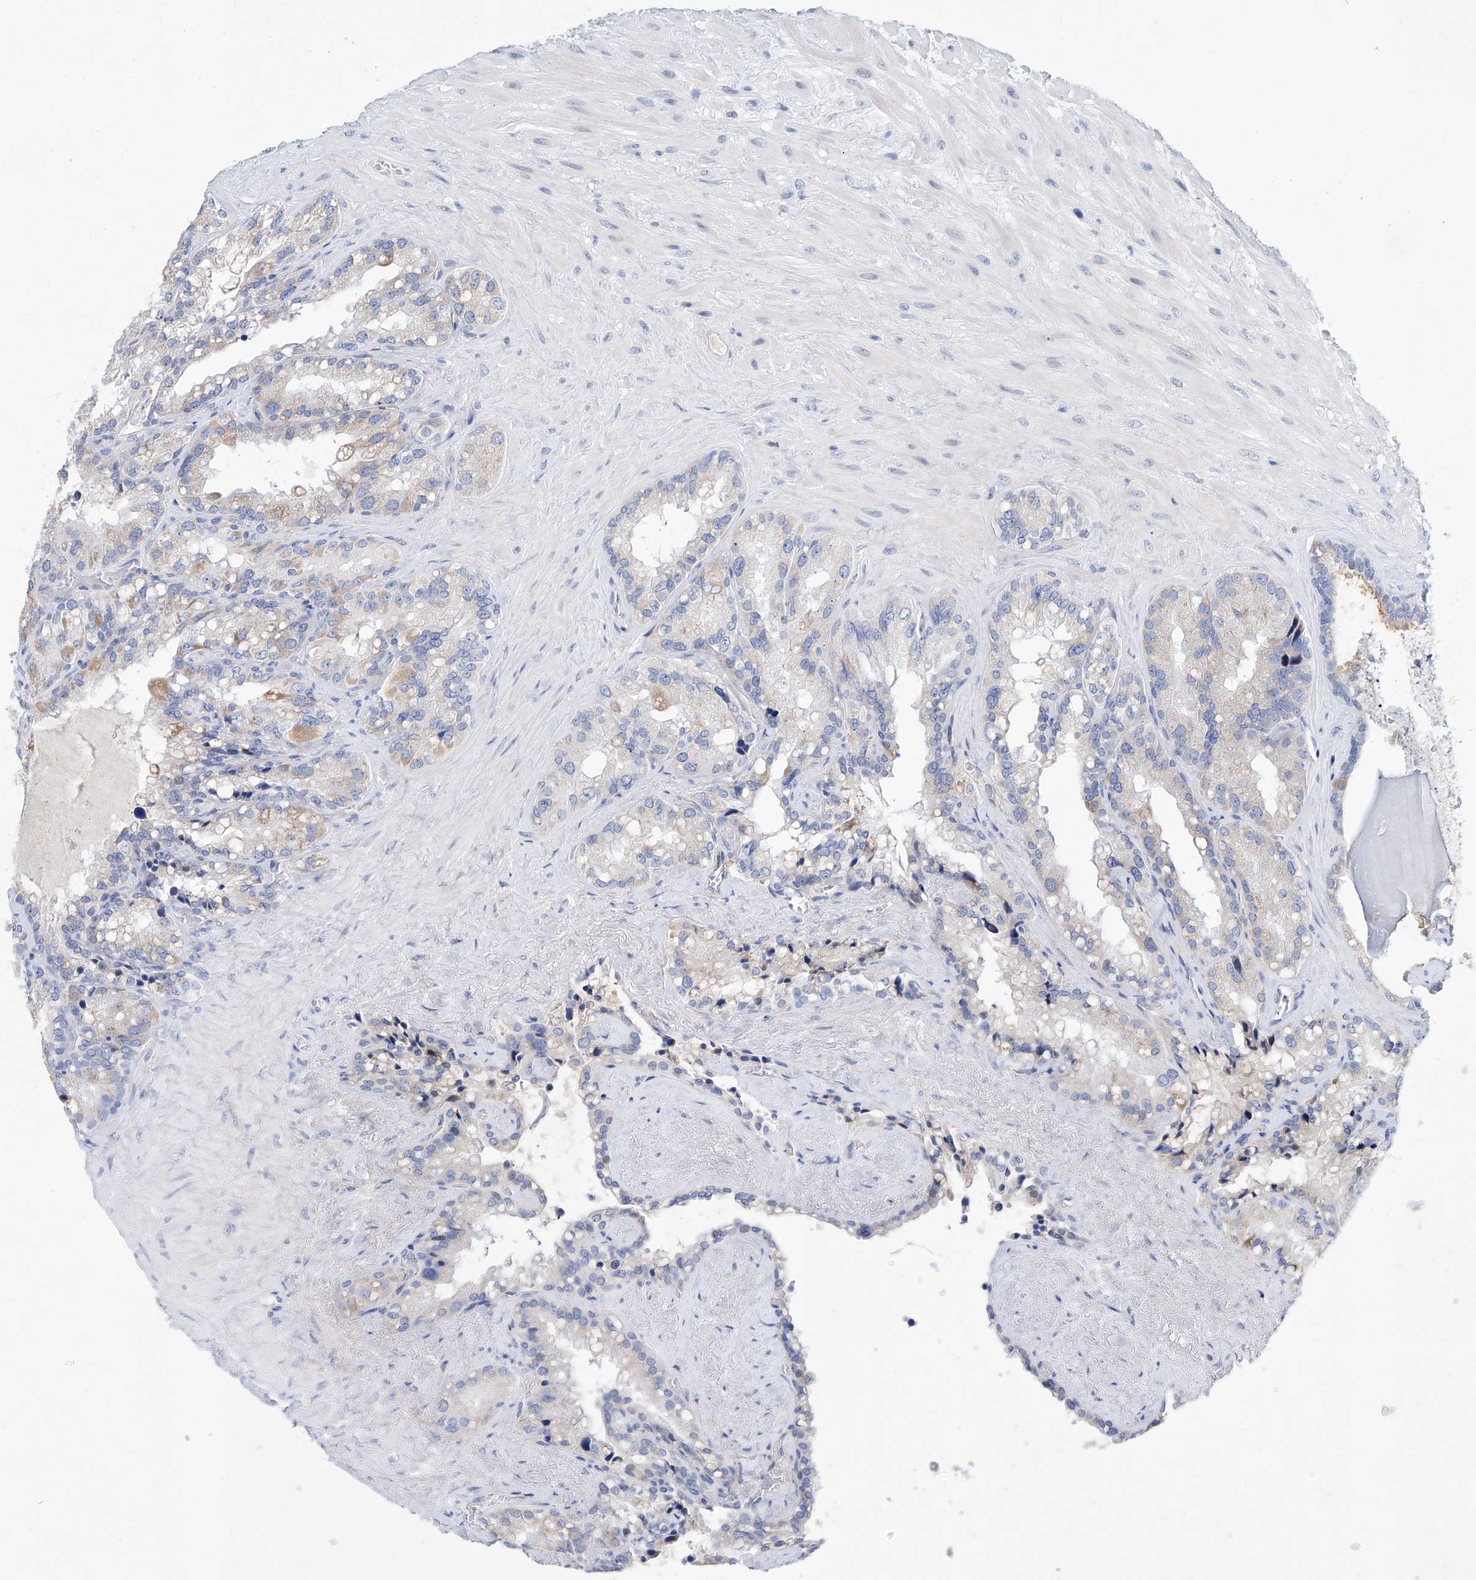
{"staining": {"intensity": "weak", "quantity": "<25%", "location": "cytoplasmic/membranous"}, "tissue": "seminal vesicle", "cell_type": "Glandular cells", "image_type": "normal", "snomed": [{"axis": "morphology", "description": "Normal tissue, NOS"}, {"axis": "topography", "description": "Prostate"}, {"axis": "topography", "description": "Seminal veicle"}], "caption": "Immunohistochemistry (IHC) of normal human seminal vesicle exhibits no staining in glandular cells.", "gene": "ETV7", "patient": {"sex": "male", "age": 68}}